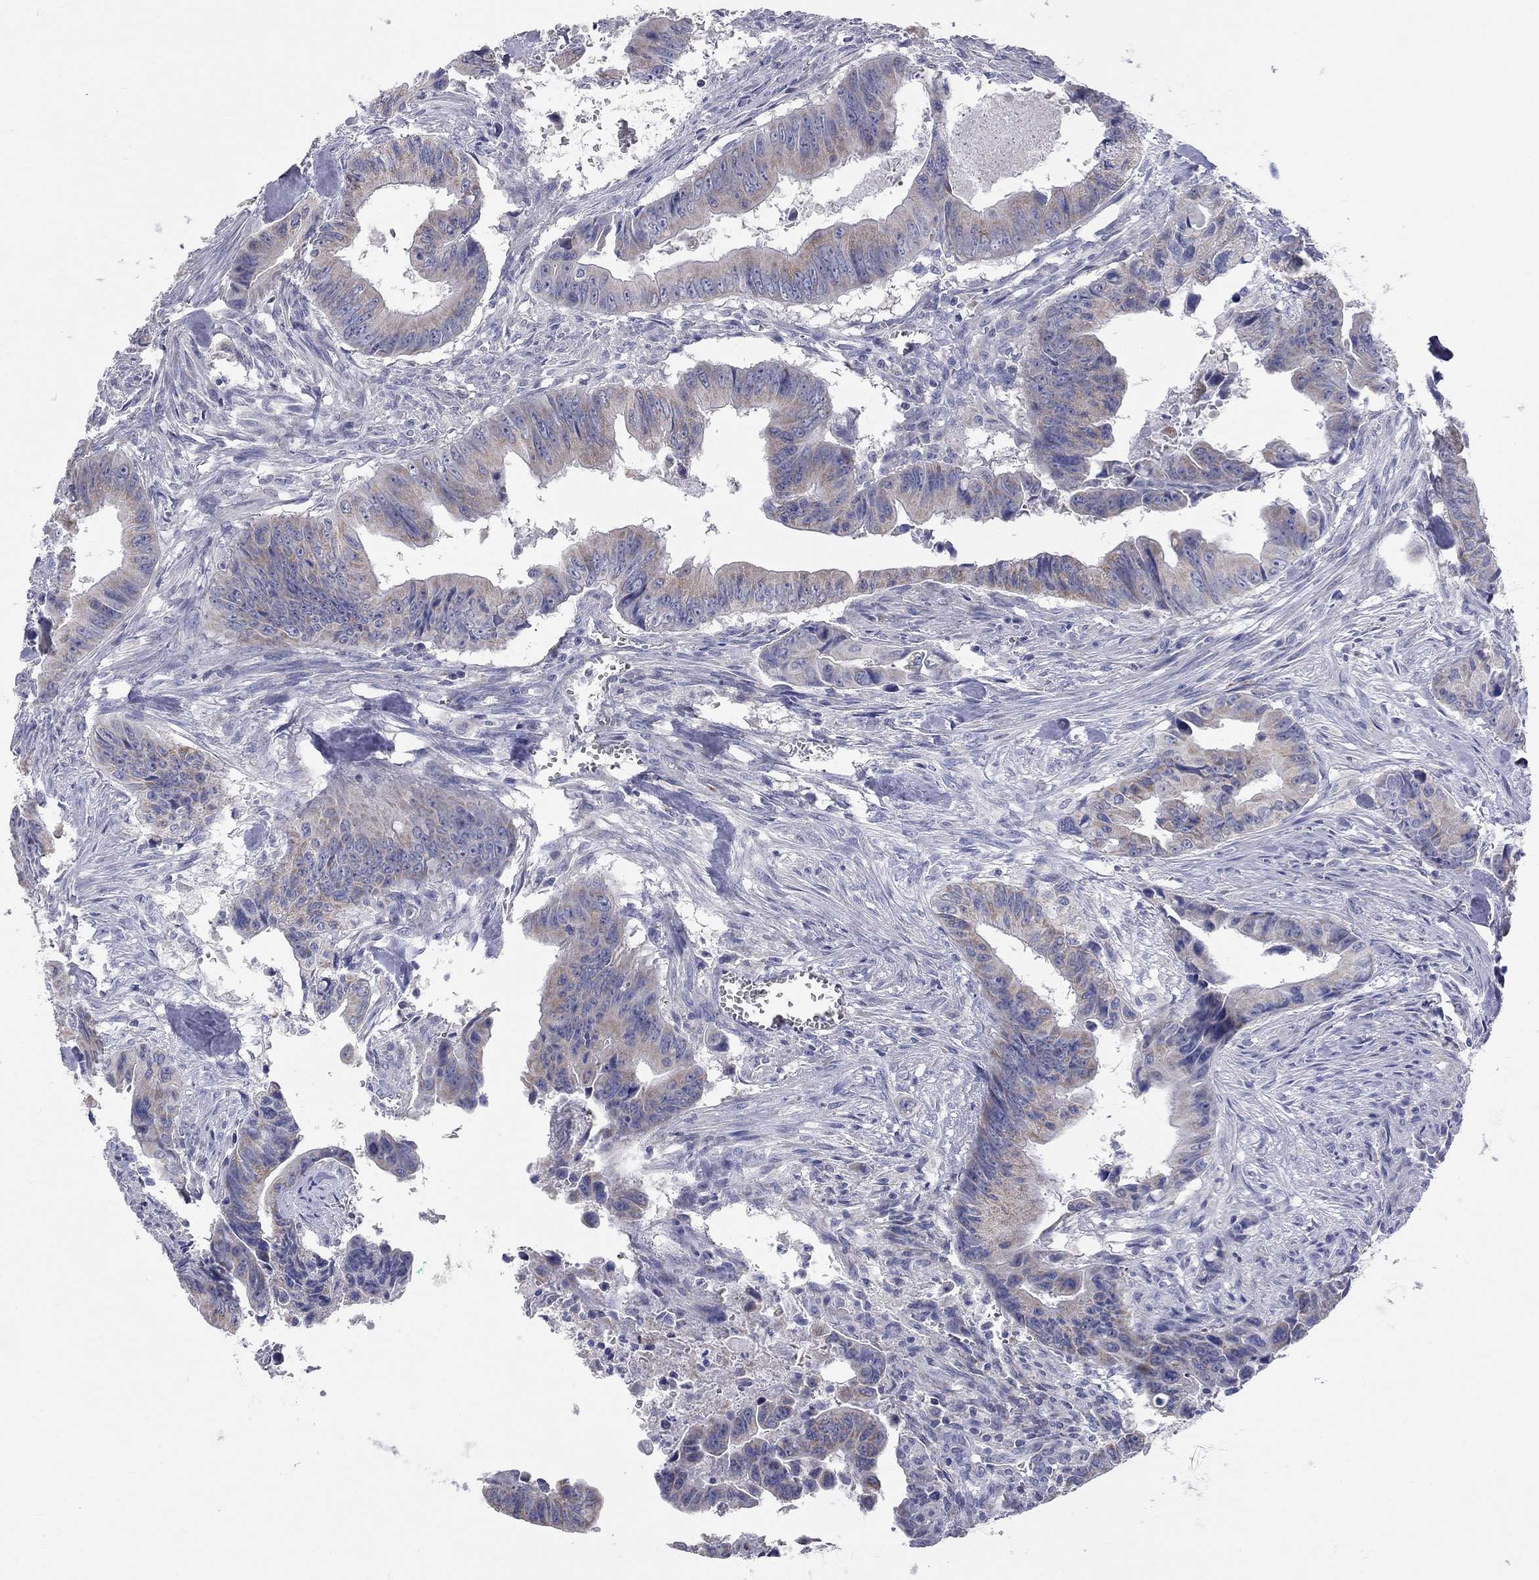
{"staining": {"intensity": "weak", "quantity": "25%-75%", "location": "cytoplasmic/membranous"}, "tissue": "colorectal cancer", "cell_type": "Tumor cells", "image_type": "cancer", "snomed": [{"axis": "morphology", "description": "Adenocarcinoma, NOS"}, {"axis": "topography", "description": "Colon"}], "caption": "Protein staining shows weak cytoplasmic/membranous positivity in approximately 25%-75% of tumor cells in colorectal cancer (adenocarcinoma). (Stains: DAB in brown, nuclei in blue, Microscopy: brightfield microscopy at high magnification).", "gene": "CFAP161", "patient": {"sex": "female", "age": 87}}